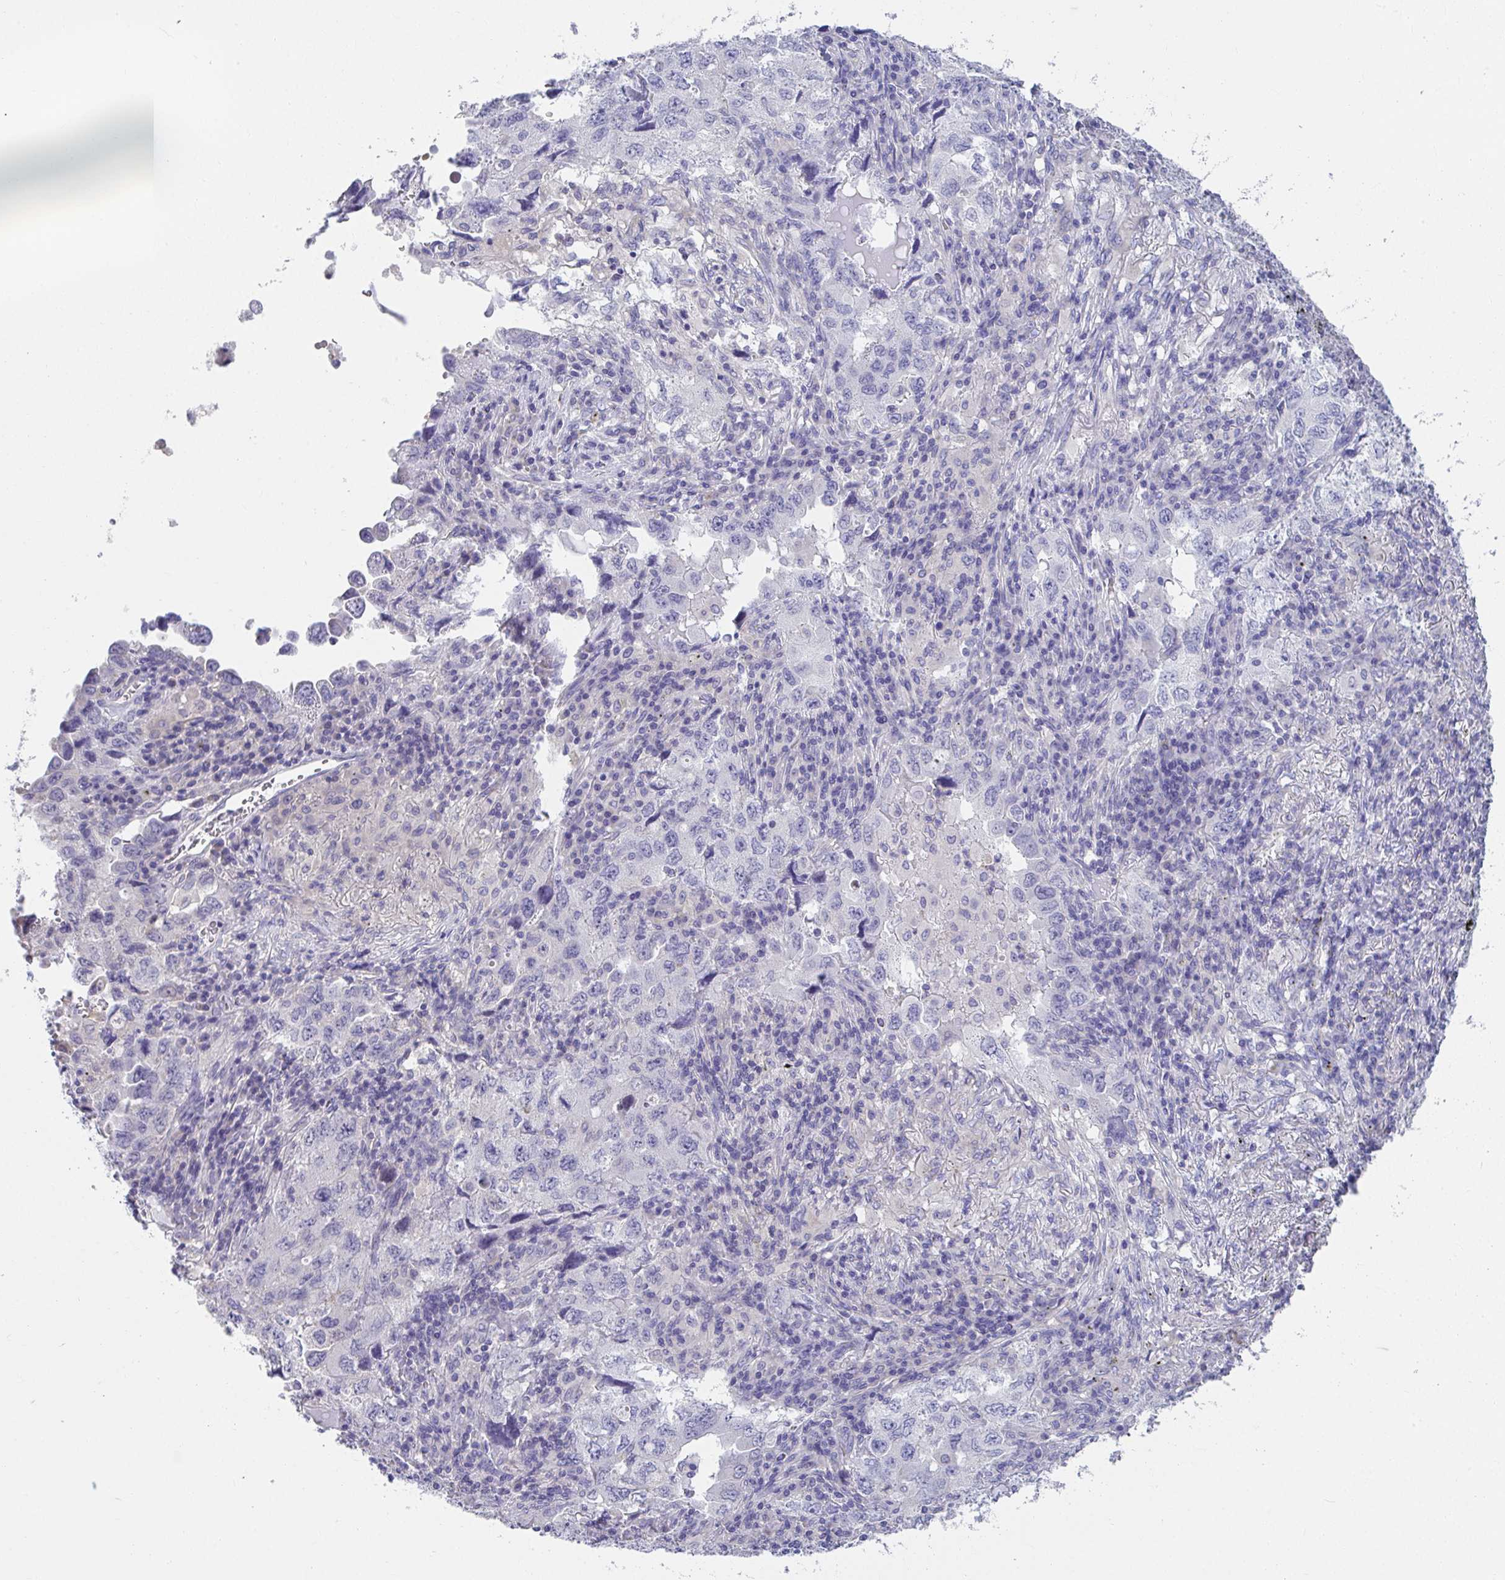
{"staining": {"intensity": "negative", "quantity": "none", "location": "none"}, "tissue": "lung cancer", "cell_type": "Tumor cells", "image_type": "cancer", "snomed": [{"axis": "morphology", "description": "Adenocarcinoma, NOS"}, {"axis": "topography", "description": "Lung"}], "caption": "This is an immunohistochemistry (IHC) micrograph of adenocarcinoma (lung). There is no staining in tumor cells.", "gene": "CXCR1", "patient": {"sex": "female", "age": 57}}